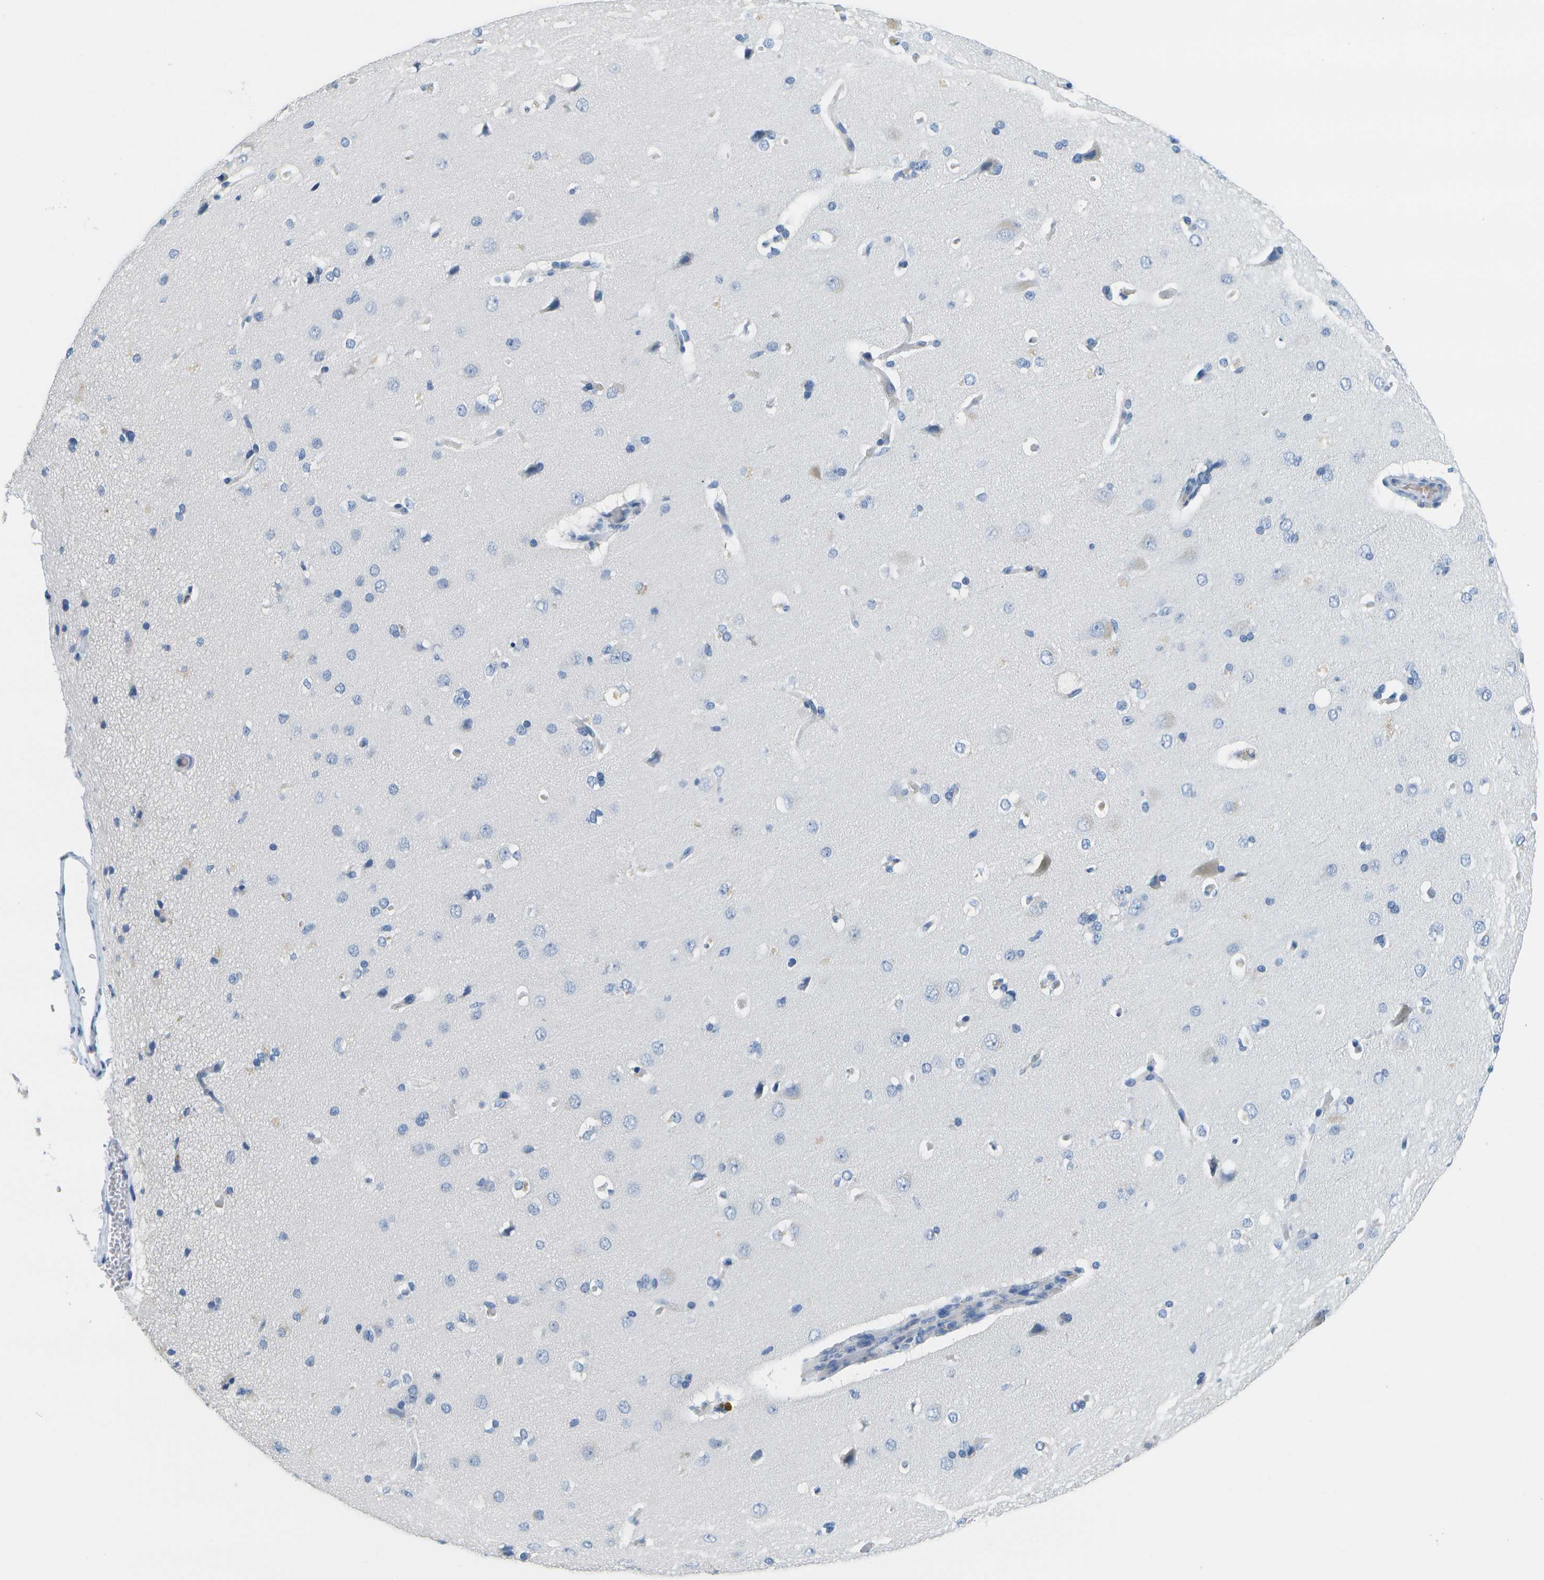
{"staining": {"intensity": "strong", "quantity": "<25%", "location": "cytoplasmic/membranous"}, "tissue": "cerebral cortex", "cell_type": "Endothelial cells", "image_type": "normal", "snomed": [{"axis": "morphology", "description": "Normal tissue, NOS"}, {"axis": "topography", "description": "Cerebral cortex"}], "caption": "About <25% of endothelial cells in normal cerebral cortex reveal strong cytoplasmic/membranous protein positivity as visualized by brown immunohistochemical staining.", "gene": "SERPINA1", "patient": {"sex": "male", "age": 62}}